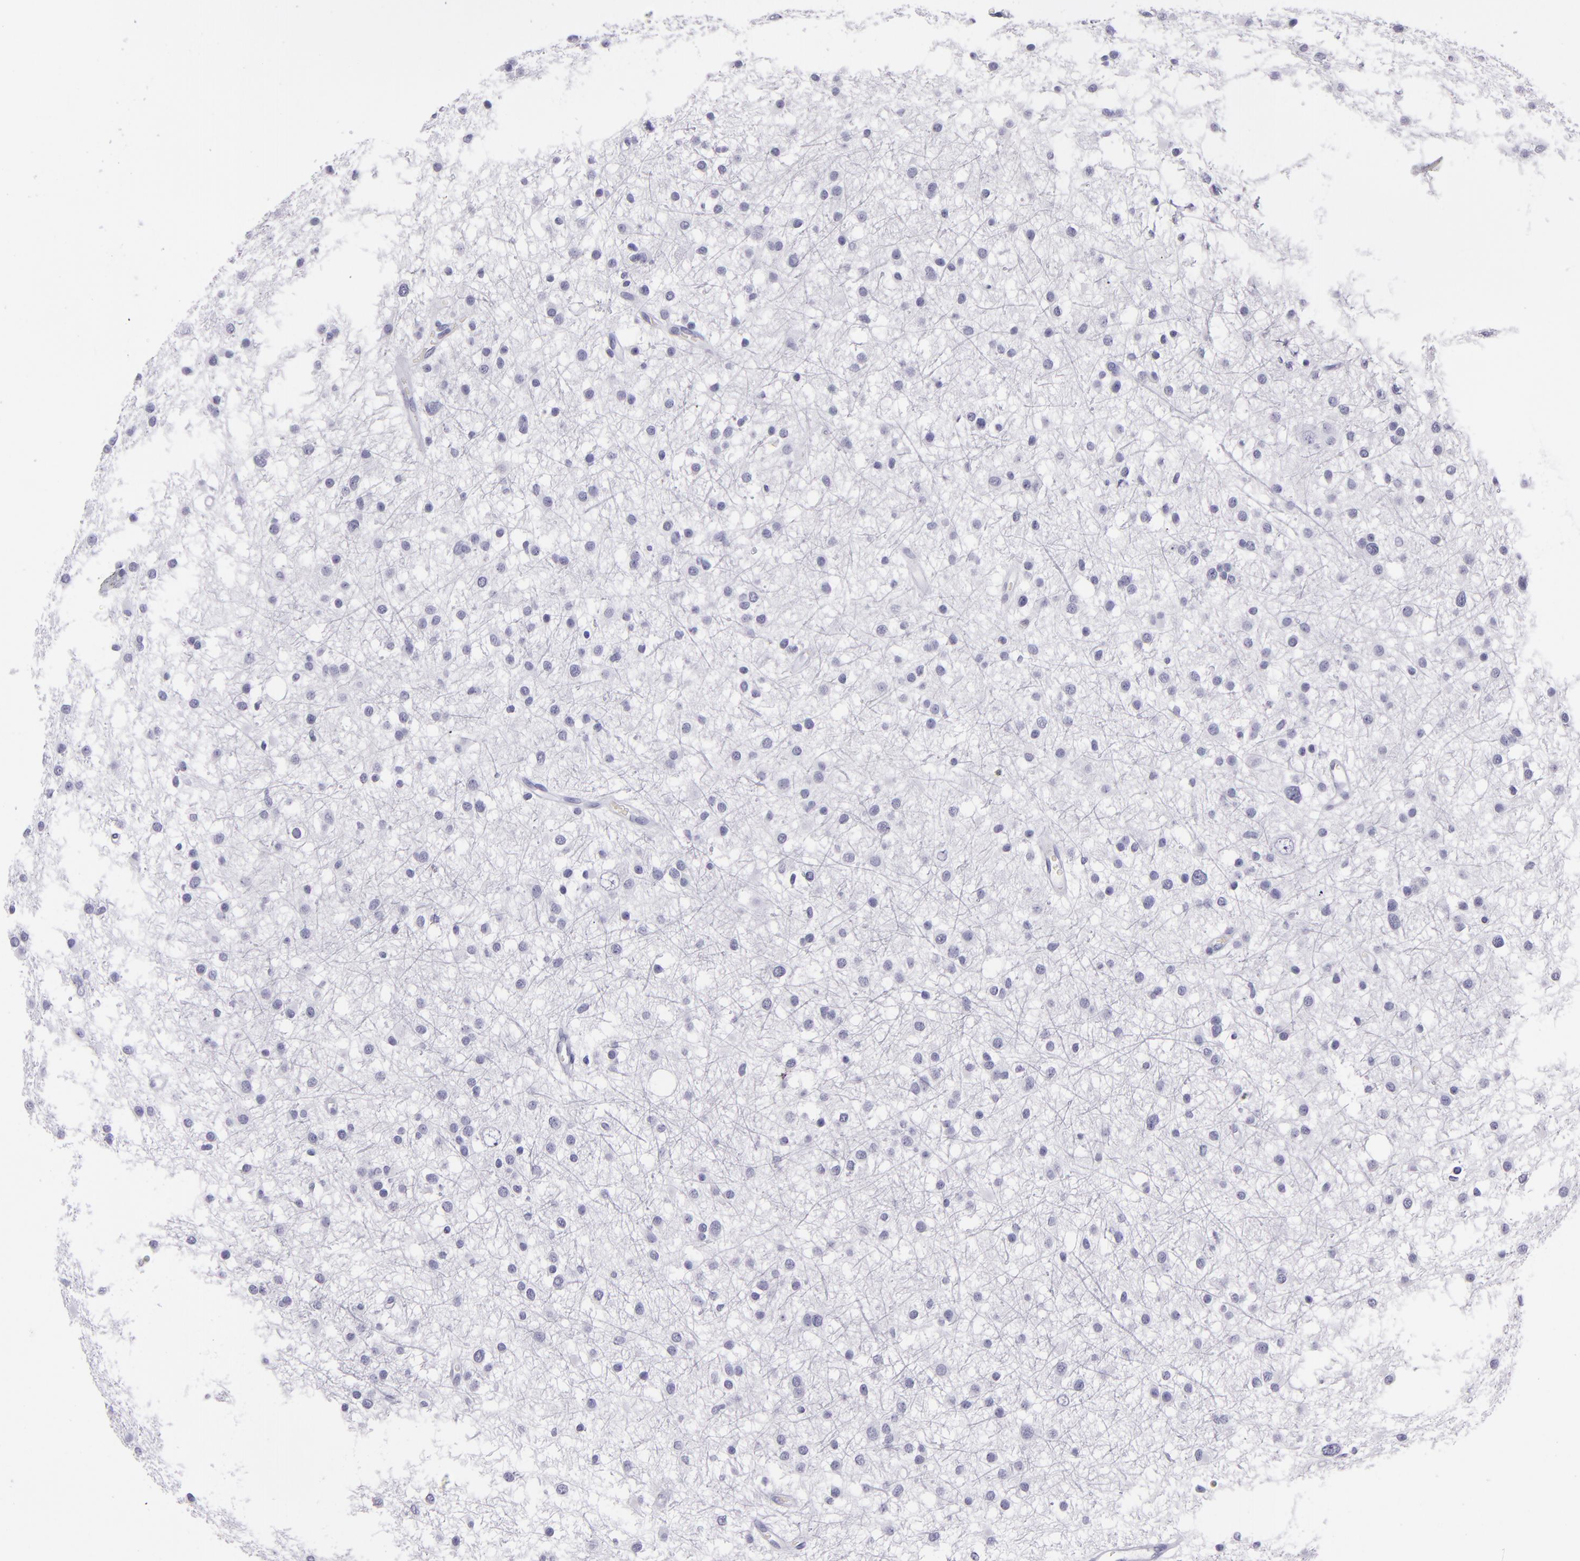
{"staining": {"intensity": "negative", "quantity": "none", "location": "none"}, "tissue": "glioma", "cell_type": "Tumor cells", "image_type": "cancer", "snomed": [{"axis": "morphology", "description": "Glioma, malignant, Low grade"}, {"axis": "topography", "description": "Brain"}], "caption": "Malignant glioma (low-grade) stained for a protein using immunohistochemistry (IHC) shows no staining tumor cells.", "gene": "CR2", "patient": {"sex": "female", "age": 36}}